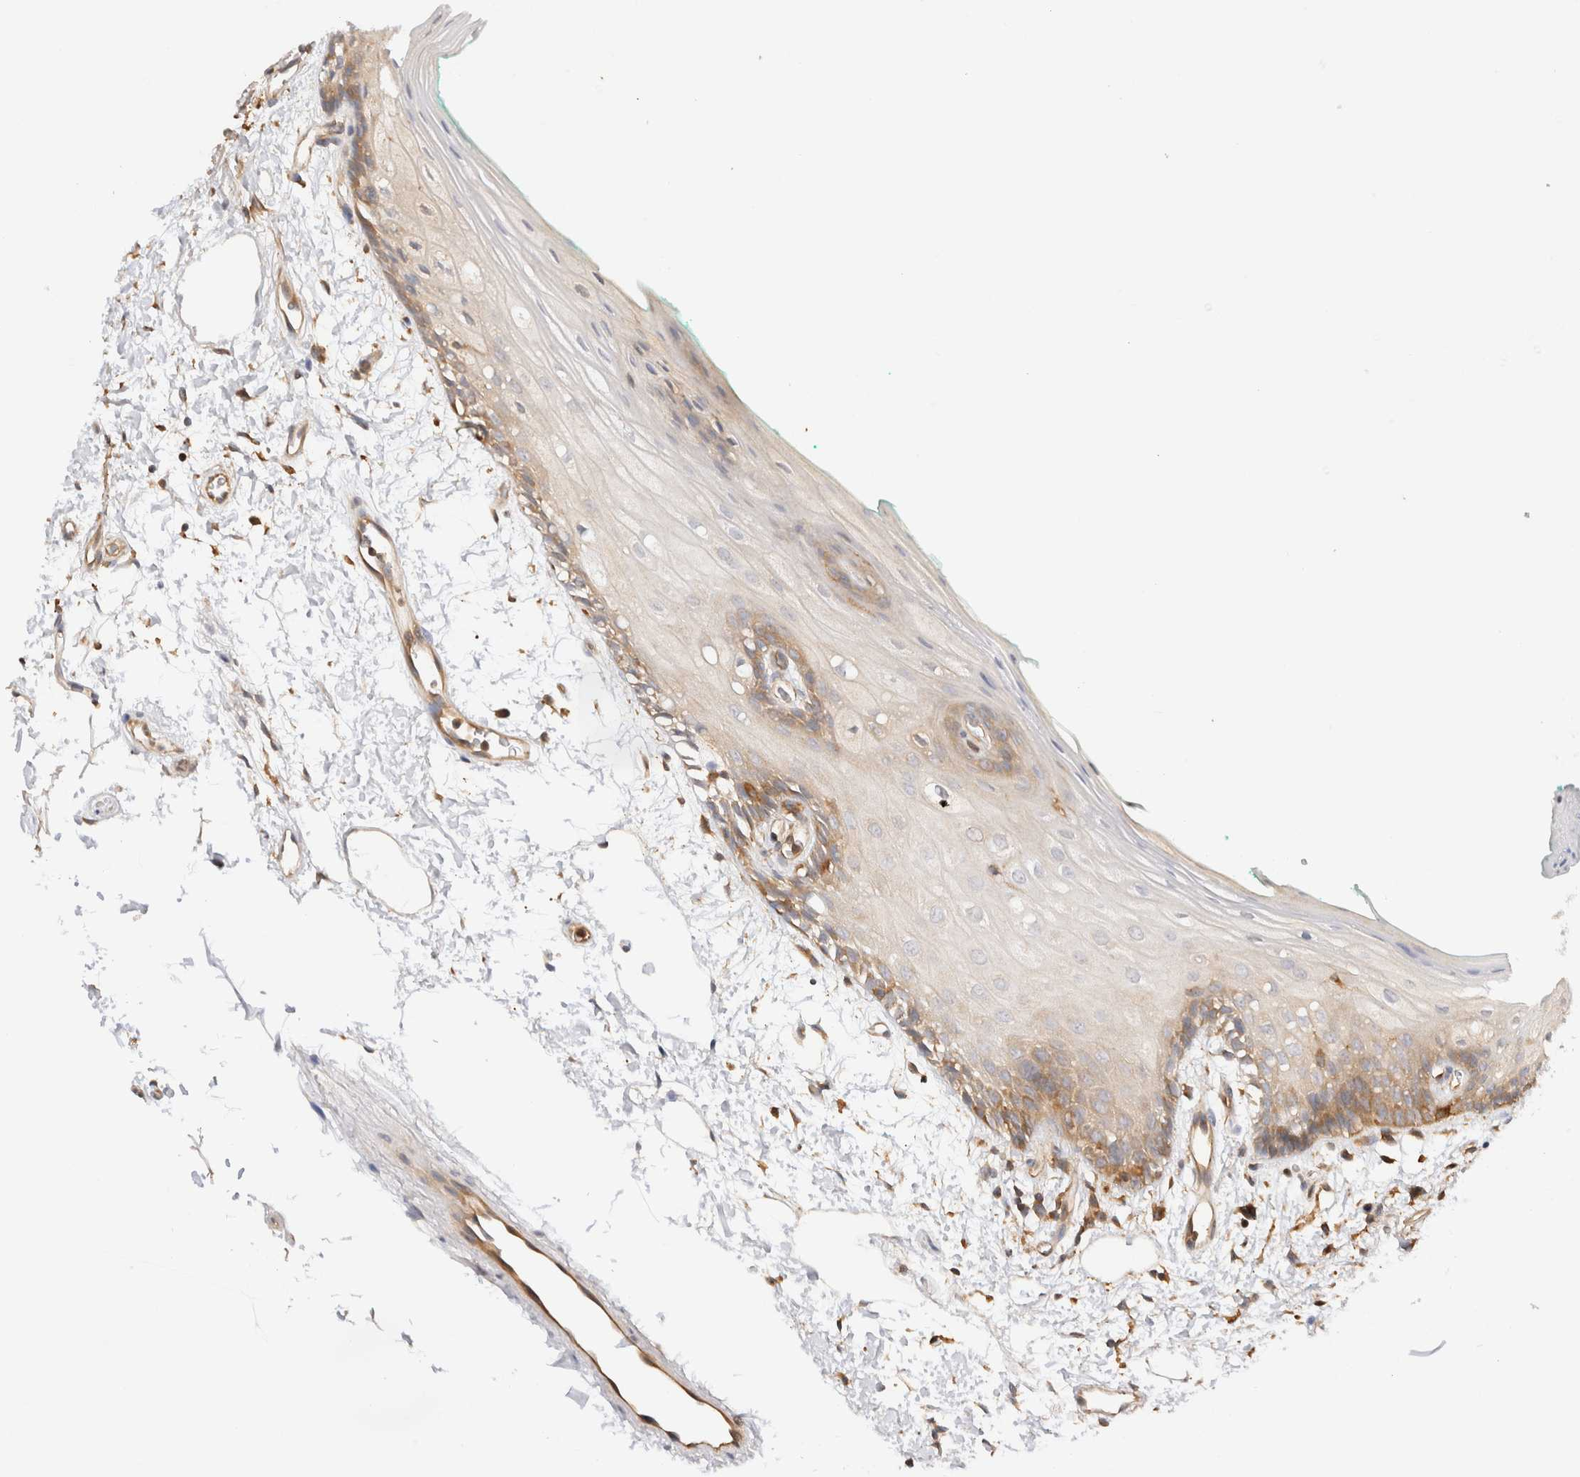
{"staining": {"intensity": "moderate", "quantity": "25%-75%", "location": "cytoplasmic/membranous"}, "tissue": "oral mucosa", "cell_type": "Squamous epithelial cells", "image_type": "normal", "snomed": [{"axis": "morphology", "description": "Normal tissue, NOS"}, {"axis": "topography", "description": "Skeletal muscle"}, {"axis": "topography", "description": "Oral tissue"}, {"axis": "topography", "description": "Peripheral nerve tissue"}], "caption": "This micrograph exhibits IHC staining of unremarkable human oral mucosa, with medium moderate cytoplasmic/membranous expression in approximately 25%-75% of squamous epithelial cells.", "gene": "RABEP1", "patient": {"sex": "female", "age": 84}}